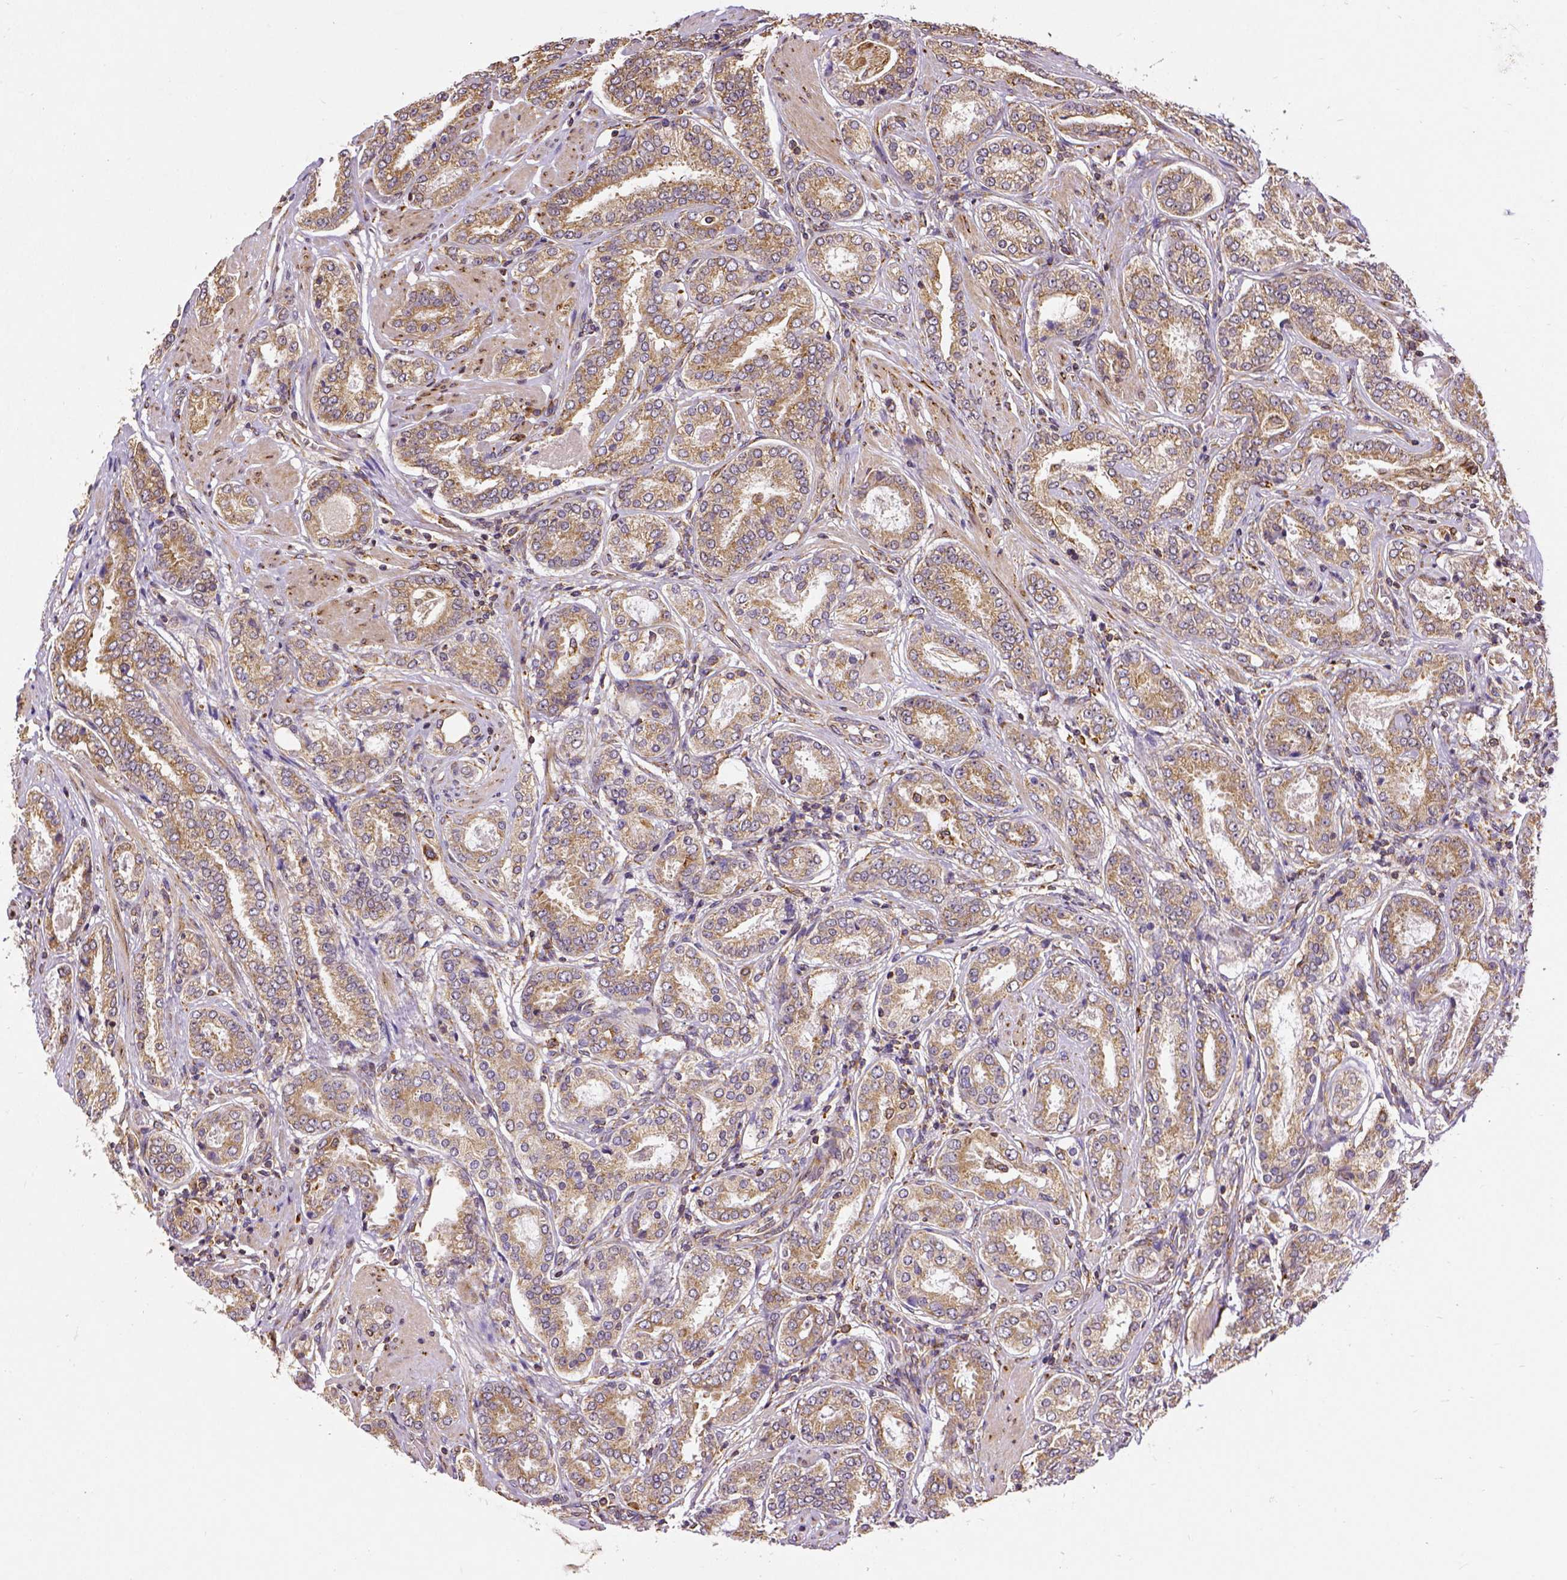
{"staining": {"intensity": "weak", "quantity": ">75%", "location": "cytoplasmic/membranous"}, "tissue": "prostate cancer", "cell_type": "Tumor cells", "image_type": "cancer", "snomed": [{"axis": "morphology", "description": "Adenocarcinoma, High grade"}, {"axis": "topography", "description": "Prostate"}], "caption": "An image of human high-grade adenocarcinoma (prostate) stained for a protein shows weak cytoplasmic/membranous brown staining in tumor cells. (Stains: DAB (3,3'-diaminobenzidine) in brown, nuclei in blue, Microscopy: brightfield microscopy at high magnification).", "gene": "MTDH", "patient": {"sex": "male", "age": 63}}